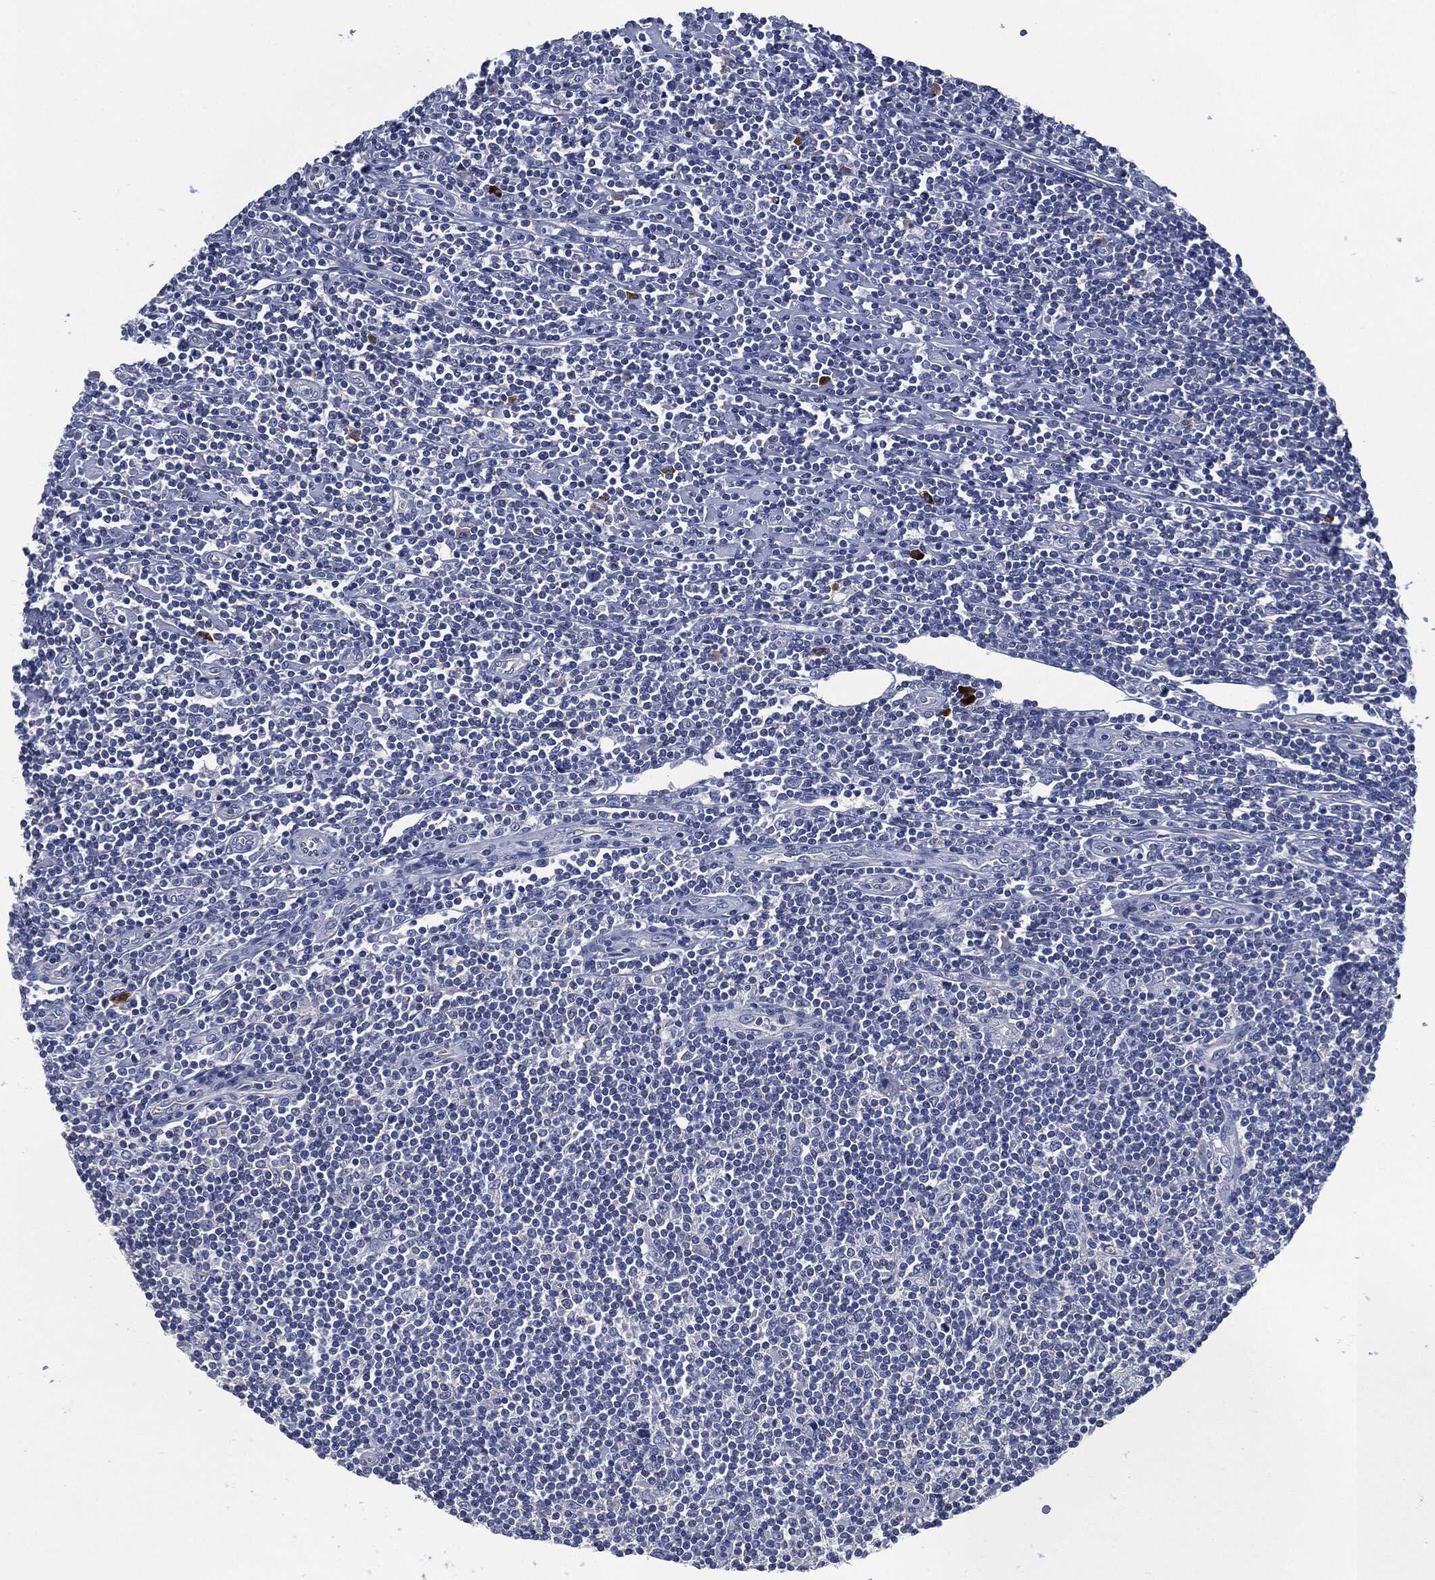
{"staining": {"intensity": "negative", "quantity": "none", "location": "none"}, "tissue": "lymphoma", "cell_type": "Tumor cells", "image_type": "cancer", "snomed": [{"axis": "morphology", "description": "Hodgkin's disease, NOS"}, {"axis": "topography", "description": "Lymph node"}], "caption": "This histopathology image is of lymphoma stained with immunohistochemistry (IHC) to label a protein in brown with the nuclei are counter-stained blue. There is no expression in tumor cells. The staining was performed using DAB to visualize the protein expression in brown, while the nuclei were stained in blue with hematoxylin (Magnification: 20x).", "gene": "CD27", "patient": {"sex": "male", "age": 40}}